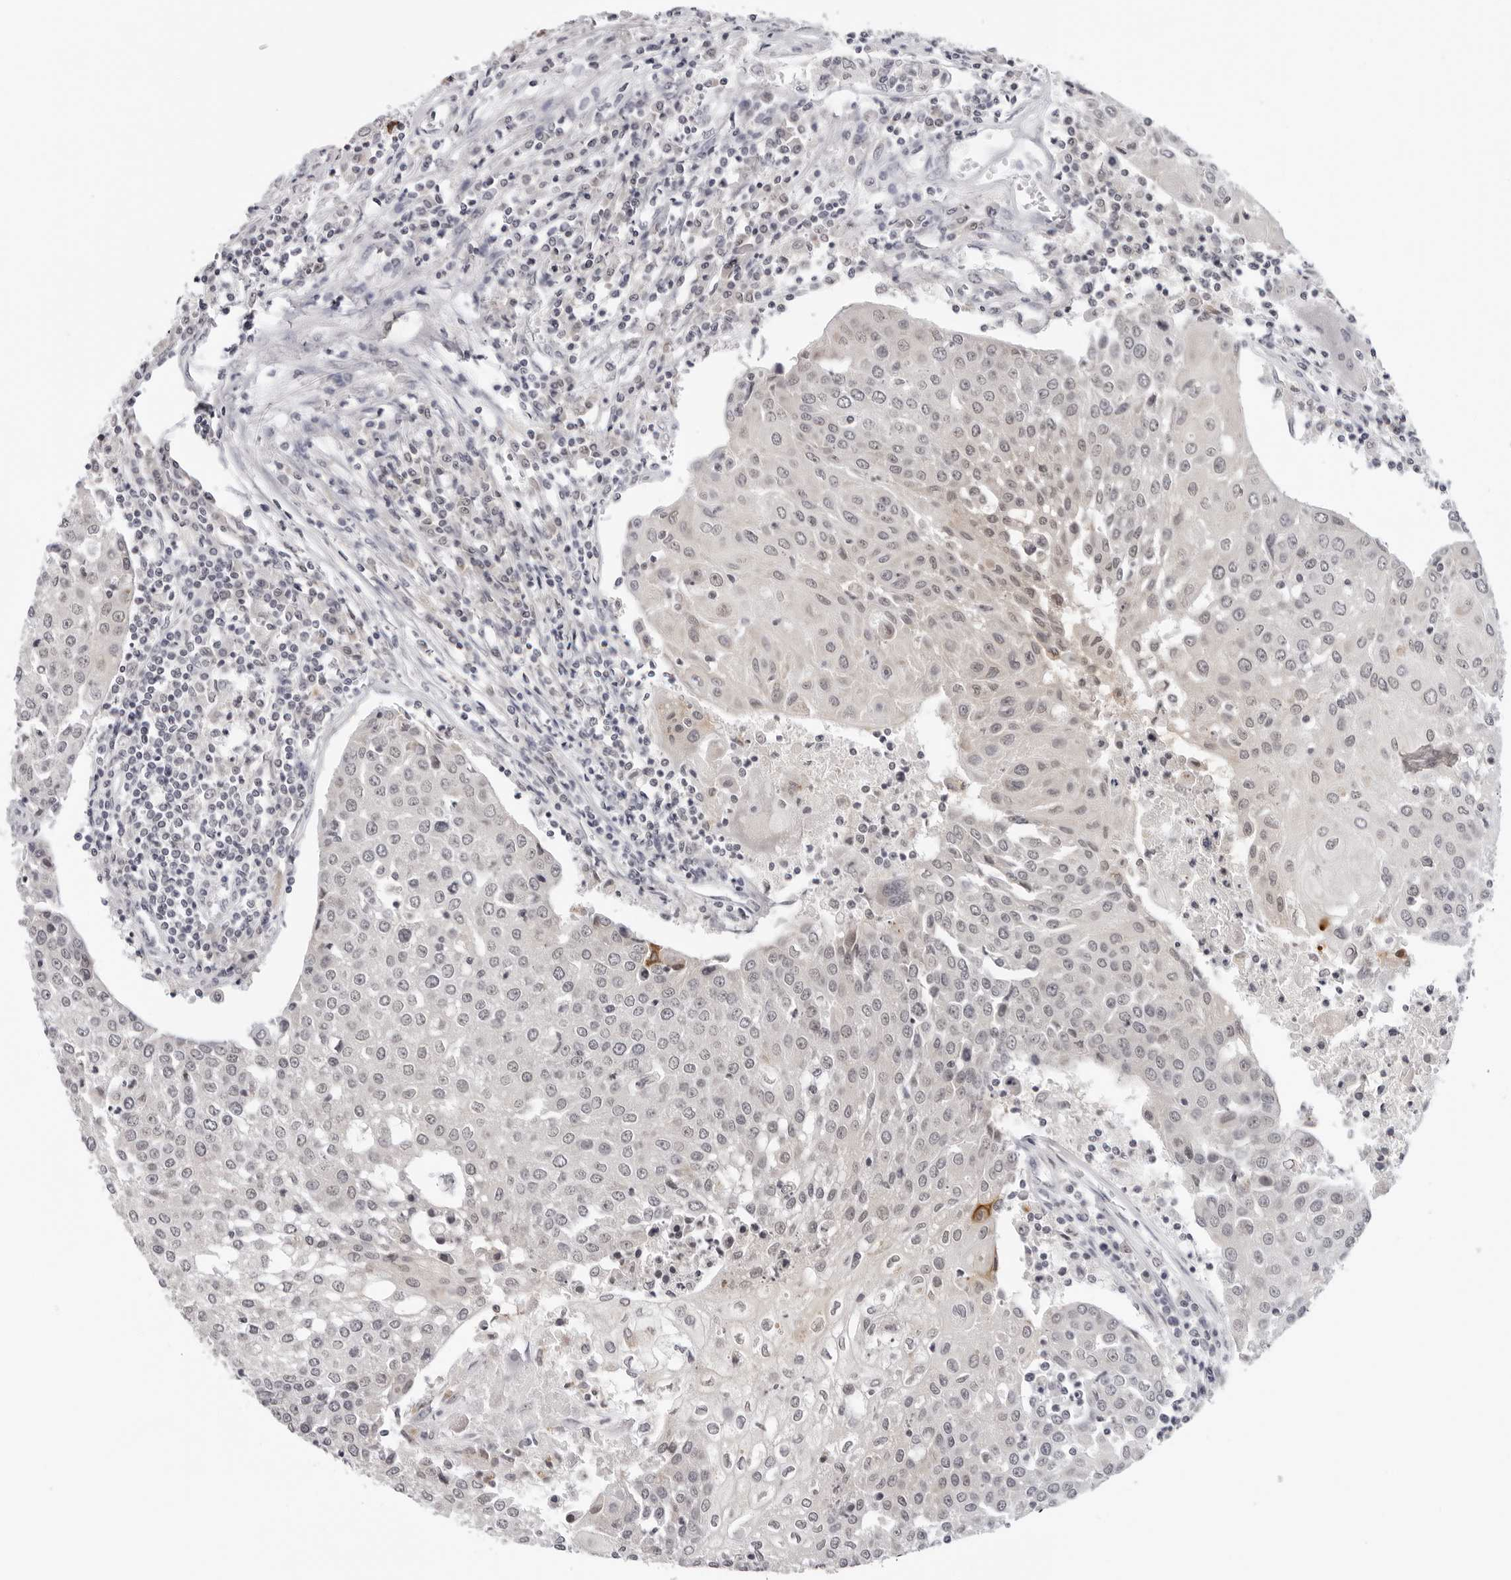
{"staining": {"intensity": "weak", "quantity": "<25%", "location": "nuclear"}, "tissue": "urothelial cancer", "cell_type": "Tumor cells", "image_type": "cancer", "snomed": [{"axis": "morphology", "description": "Urothelial carcinoma, High grade"}, {"axis": "topography", "description": "Urinary bladder"}], "caption": "Immunohistochemistry (IHC) of high-grade urothelial carcinoma displays no staining in tumor cells.", "gene": "PRUNE1", "patient": {"sex": "female", "age": 85}}